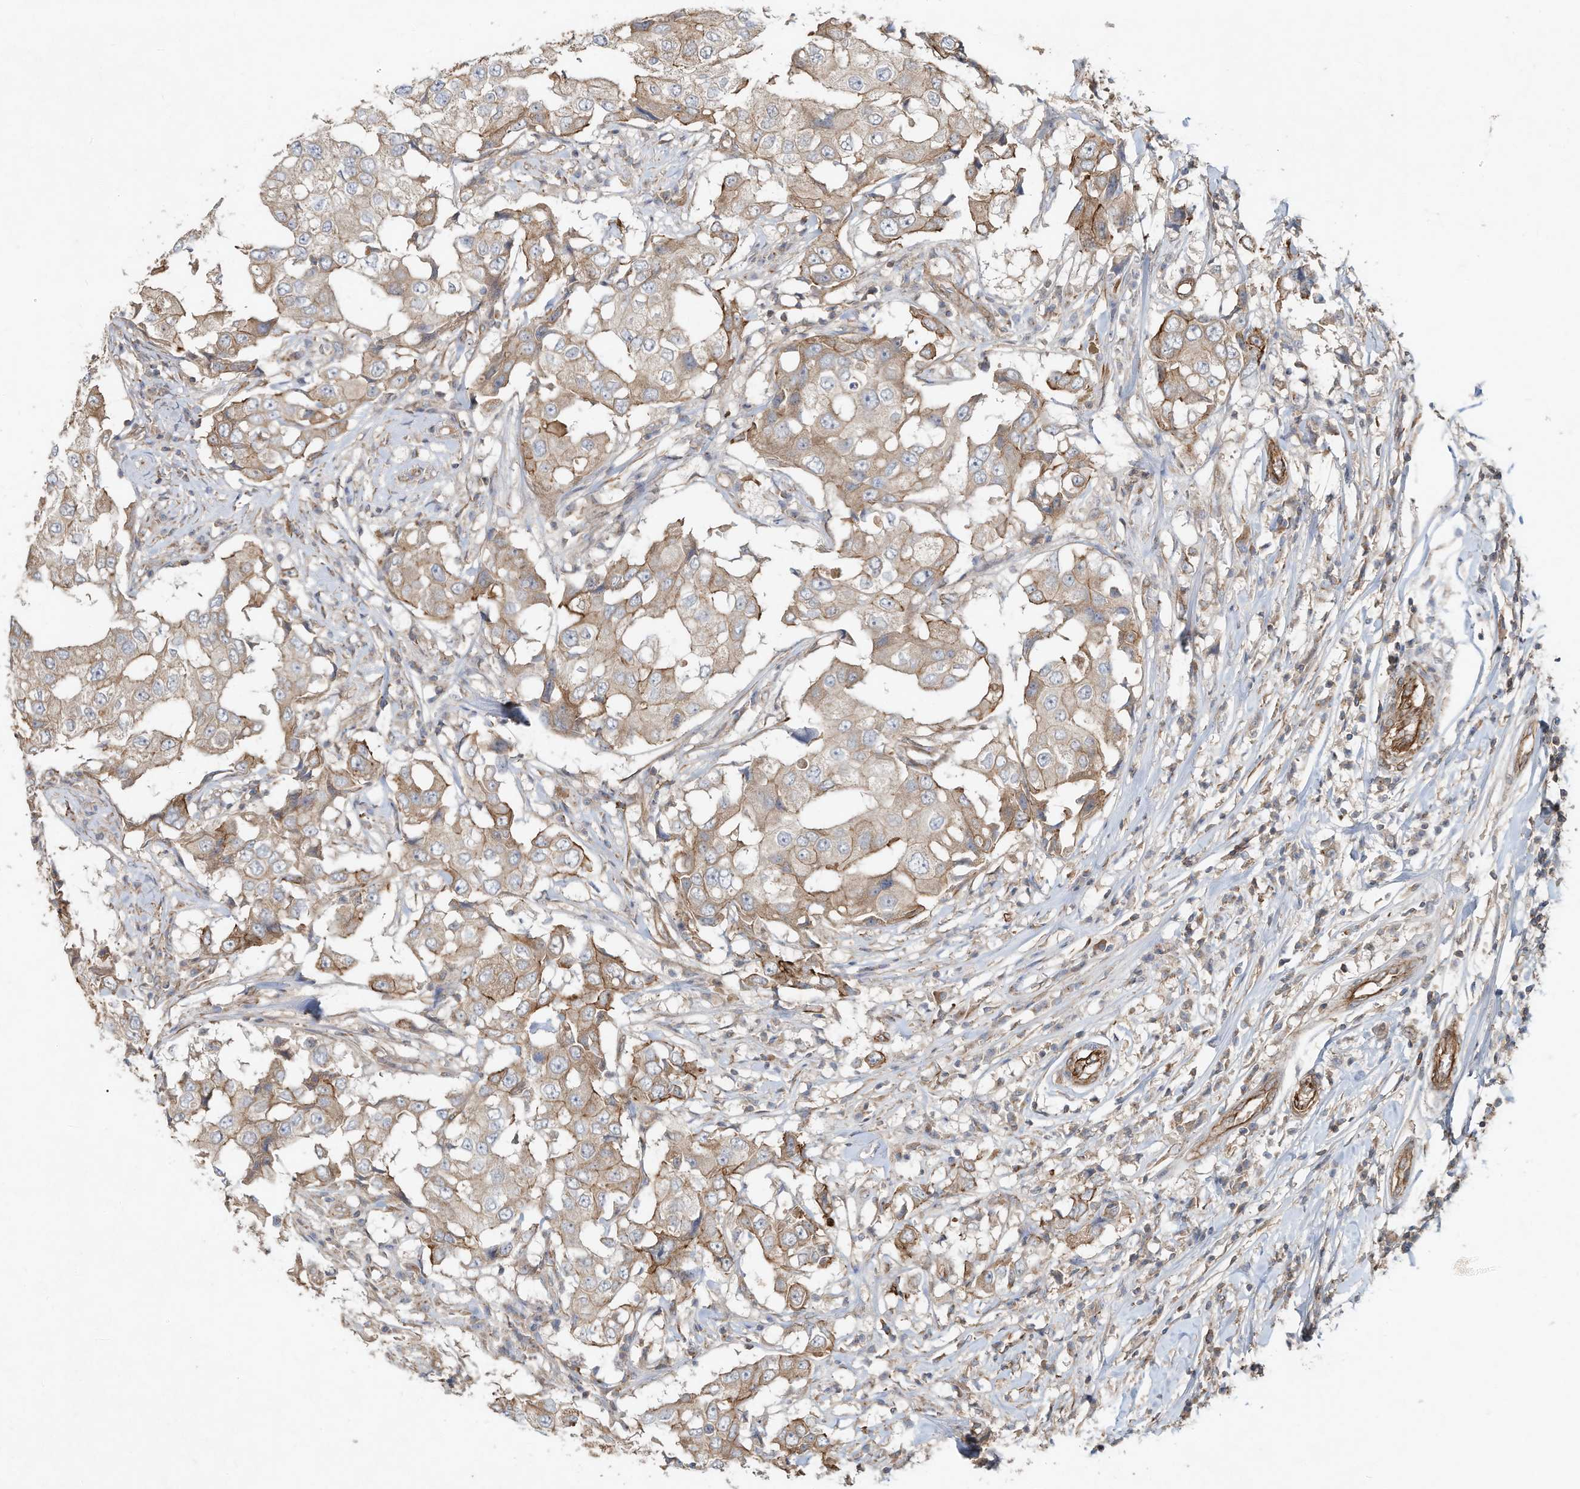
{"staining": {"intensity": "weak", "quantity": ">75%", "location": "cytoplasmic/membranous"}, "tissue": "breast cancer", "cell_type": "Tumor cells", "image_type": "cancer", "snomed": [{"axis": "morphology", "description": "Duct carcinoma"}, {"axis": "topography", "description": "Breast"}], "caption": "Protein expression analysis of human breast cancer (intraductal carcinoma) reveals weak cytoplasmic/membranous expression in approximately >75% of tumor cells.", "gene": "HTR5A", "patient": {"sex": "female", "age": 27}}